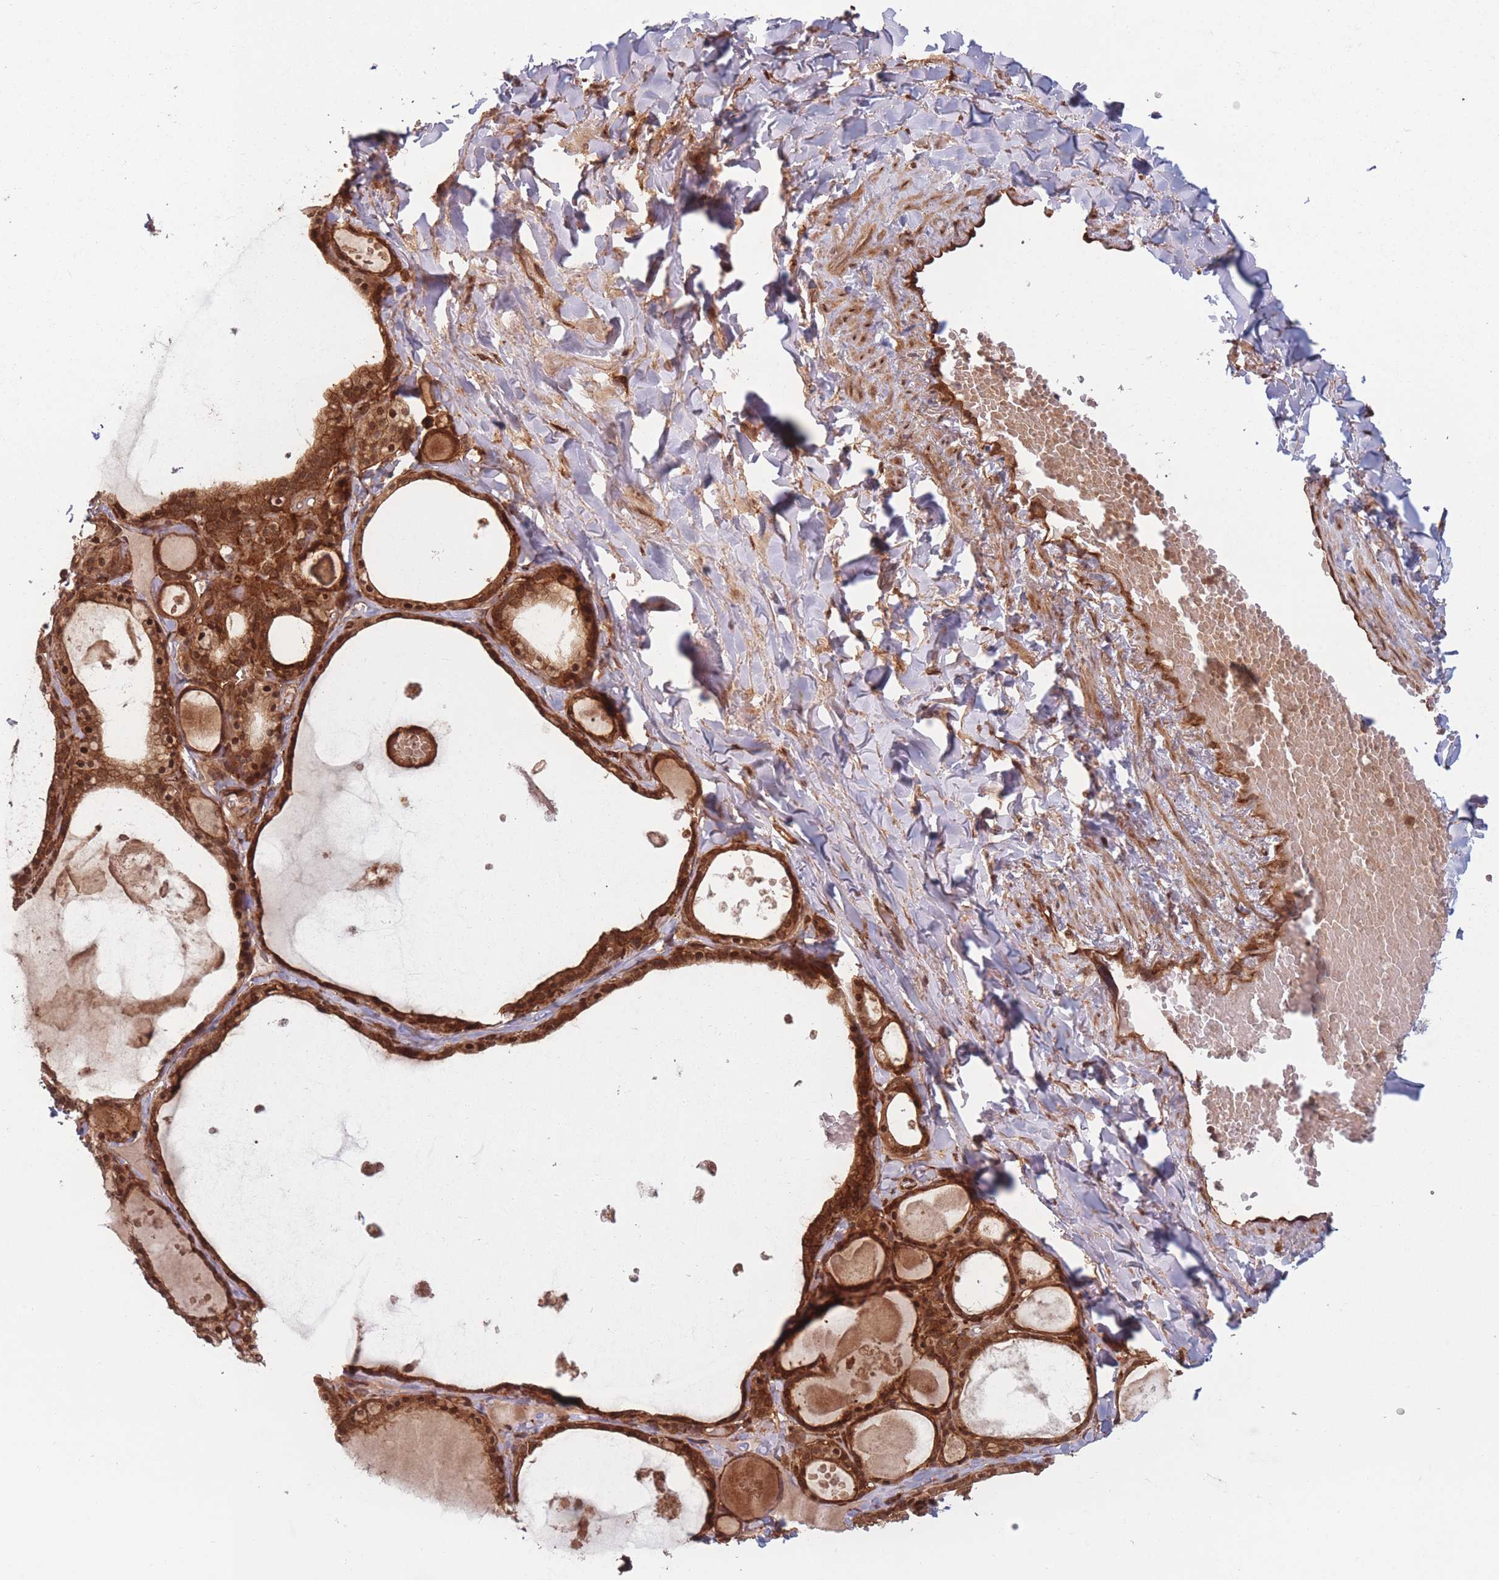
{"staining": {"intensity": "strong", "quantity": ">75%", "location": "cytoplasmic/membranous,nuclear"}, "tissue": "thyroid gland", "cell_type": "Glandular cells", "image_type": "normal", "snomed": [{"axis": "morphology", "description": "Normal tissue, NOS"}, {"axis": "topography", "description": "Thyroid gland"}], "caption": "Immunohistochemical staining of benign thyroid gland displays high levels of strong cytoplasmic/membranous,nuclear positivity in about >75% of glandular cells.", "gene": "PODXL2", "patient": {"sex": "male", "age": 56}}